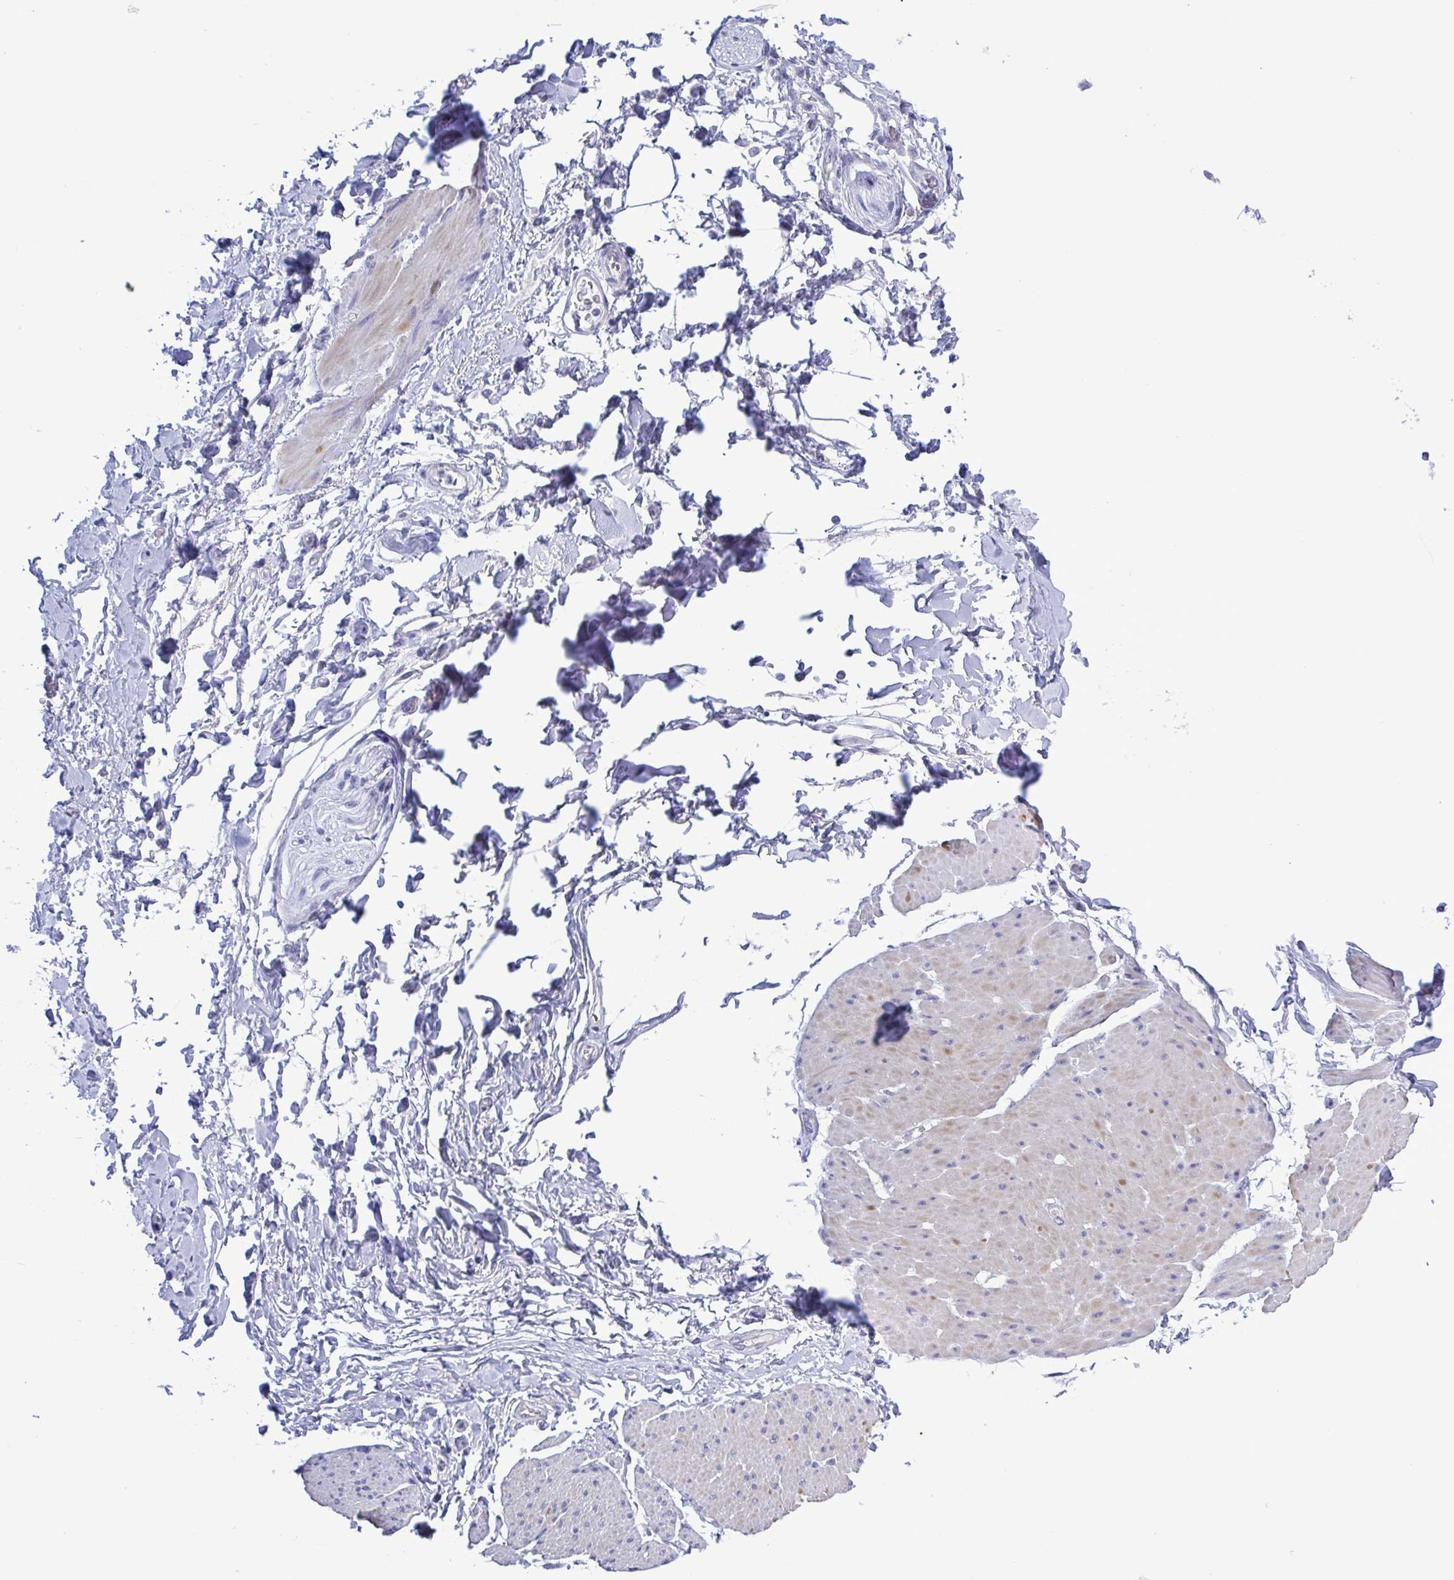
{"staining": {"intensity": "negative", "quantity": "none", "location": "none"}, "tissue": "adipose tissue", "cell_type": "Adipocytes", "image_type": "normal", "snomed": [{"axis": "morphology", "description": "Normal tissue, NOS"}, {"axis": "topography", "description": "Urinary bladder"}, {"axis": "topography", "description": "Peripheral nerve tissue"}], "caption": "This is an immunohistochemistry (IHC) micrograph of unremarkable human adipose tissue. There is no positivity in adipocytes.", "gene": "TEX12", "patient": {"sex": "female", "age": 60}}